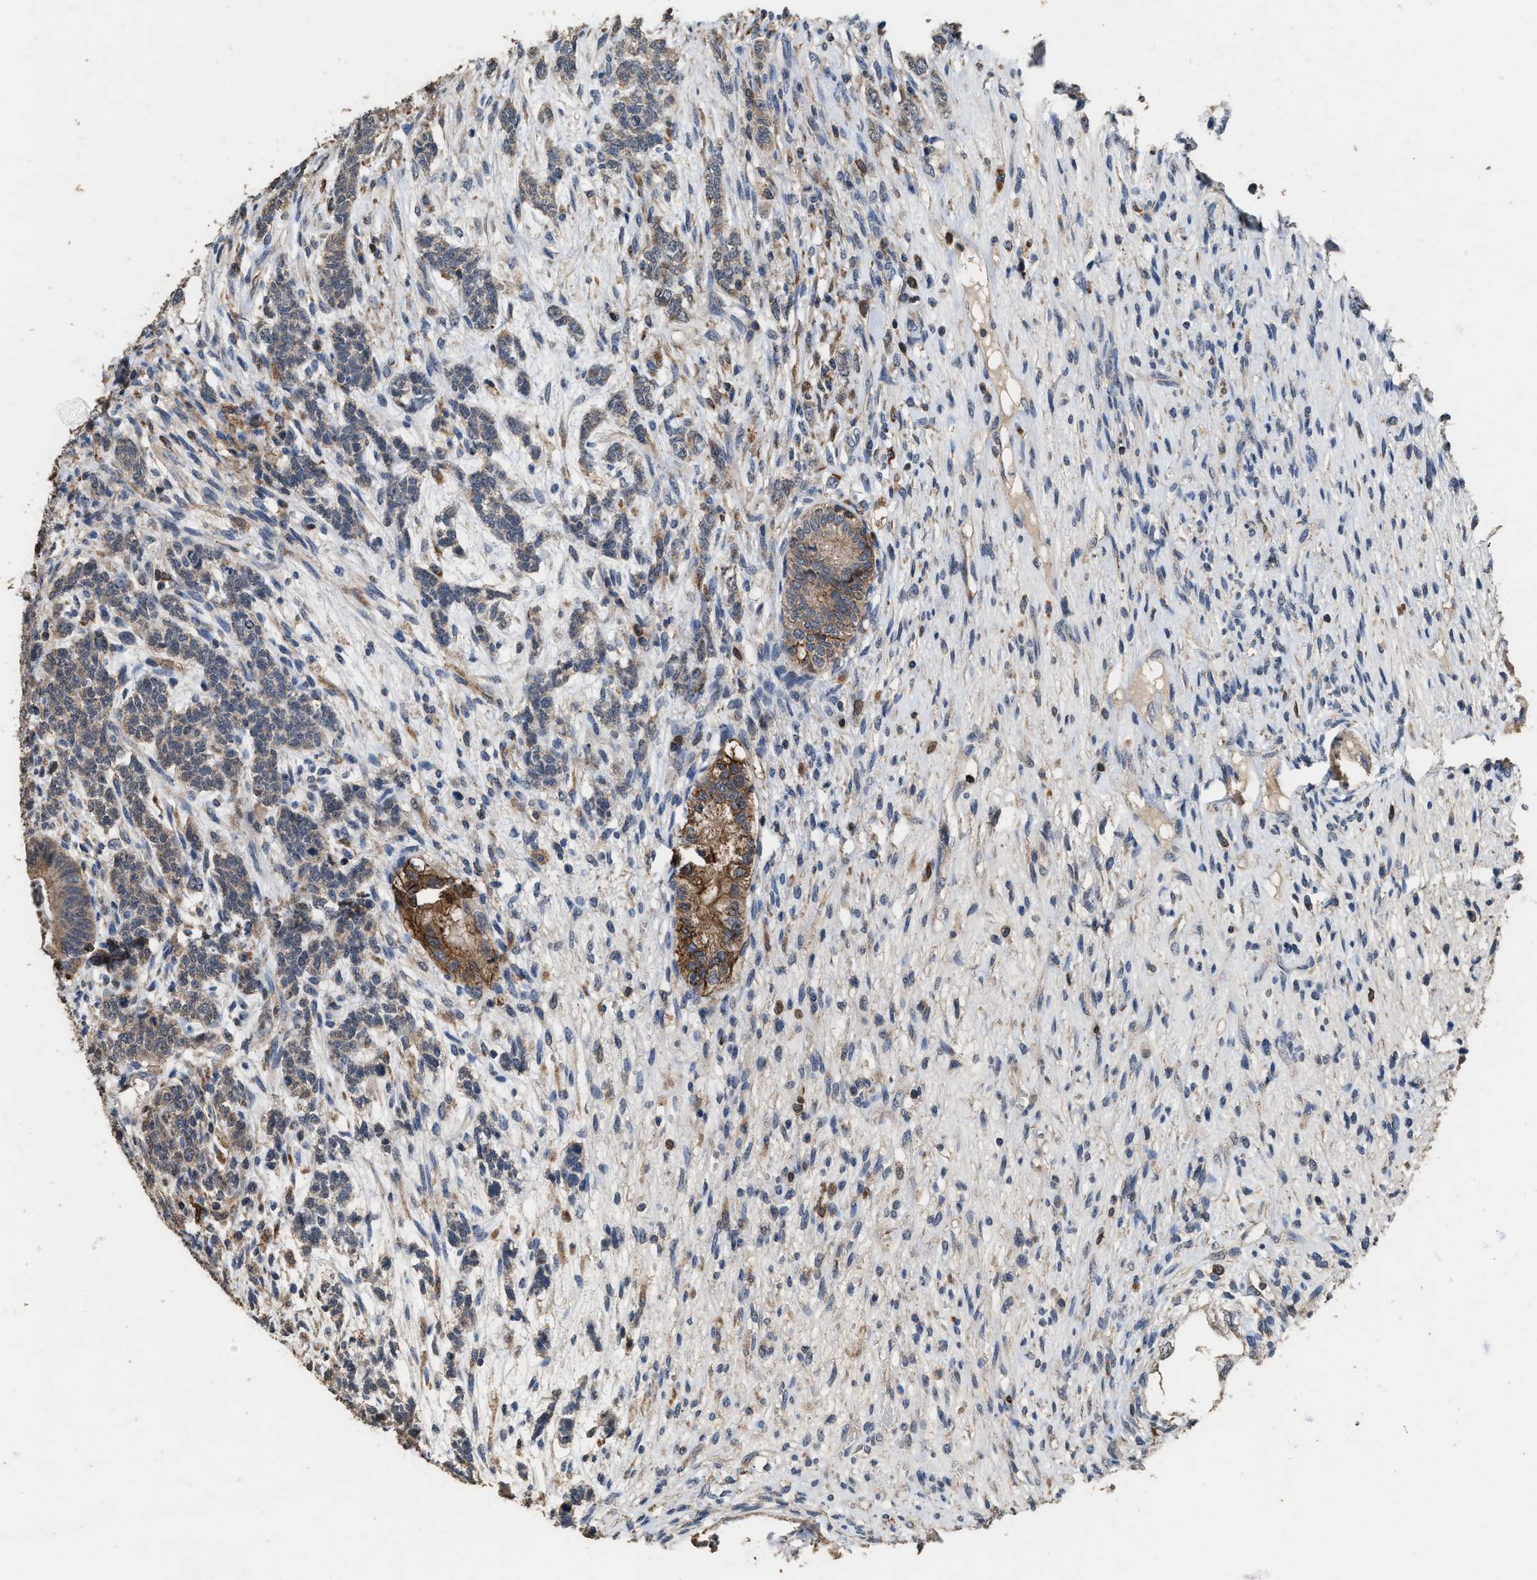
{"staining": {"intensity": "moderate", "quantity": "<25%", "location": "cytoplasmic/membranous"}, "tissue": "testis cancer", "cell_type": "Tumor cells", "image_type": "cancer", "snomed": [{"axis": "morphology", "description": "Seminoma, NOS"}, {"axis": "topography", "description": "Testis"}], "caption": "Seminoma (testis) was stained to show a protein in brown. There is low levels of moderate cytoplasmic/membranous positivity in about <25% of tumor cells. (DAB (3,3'-diaminobenzidine) IHC with brightfield microscopy, high magnification).", "gene": "TDRKH", "patient": {"sex": "male", "age": 28}}